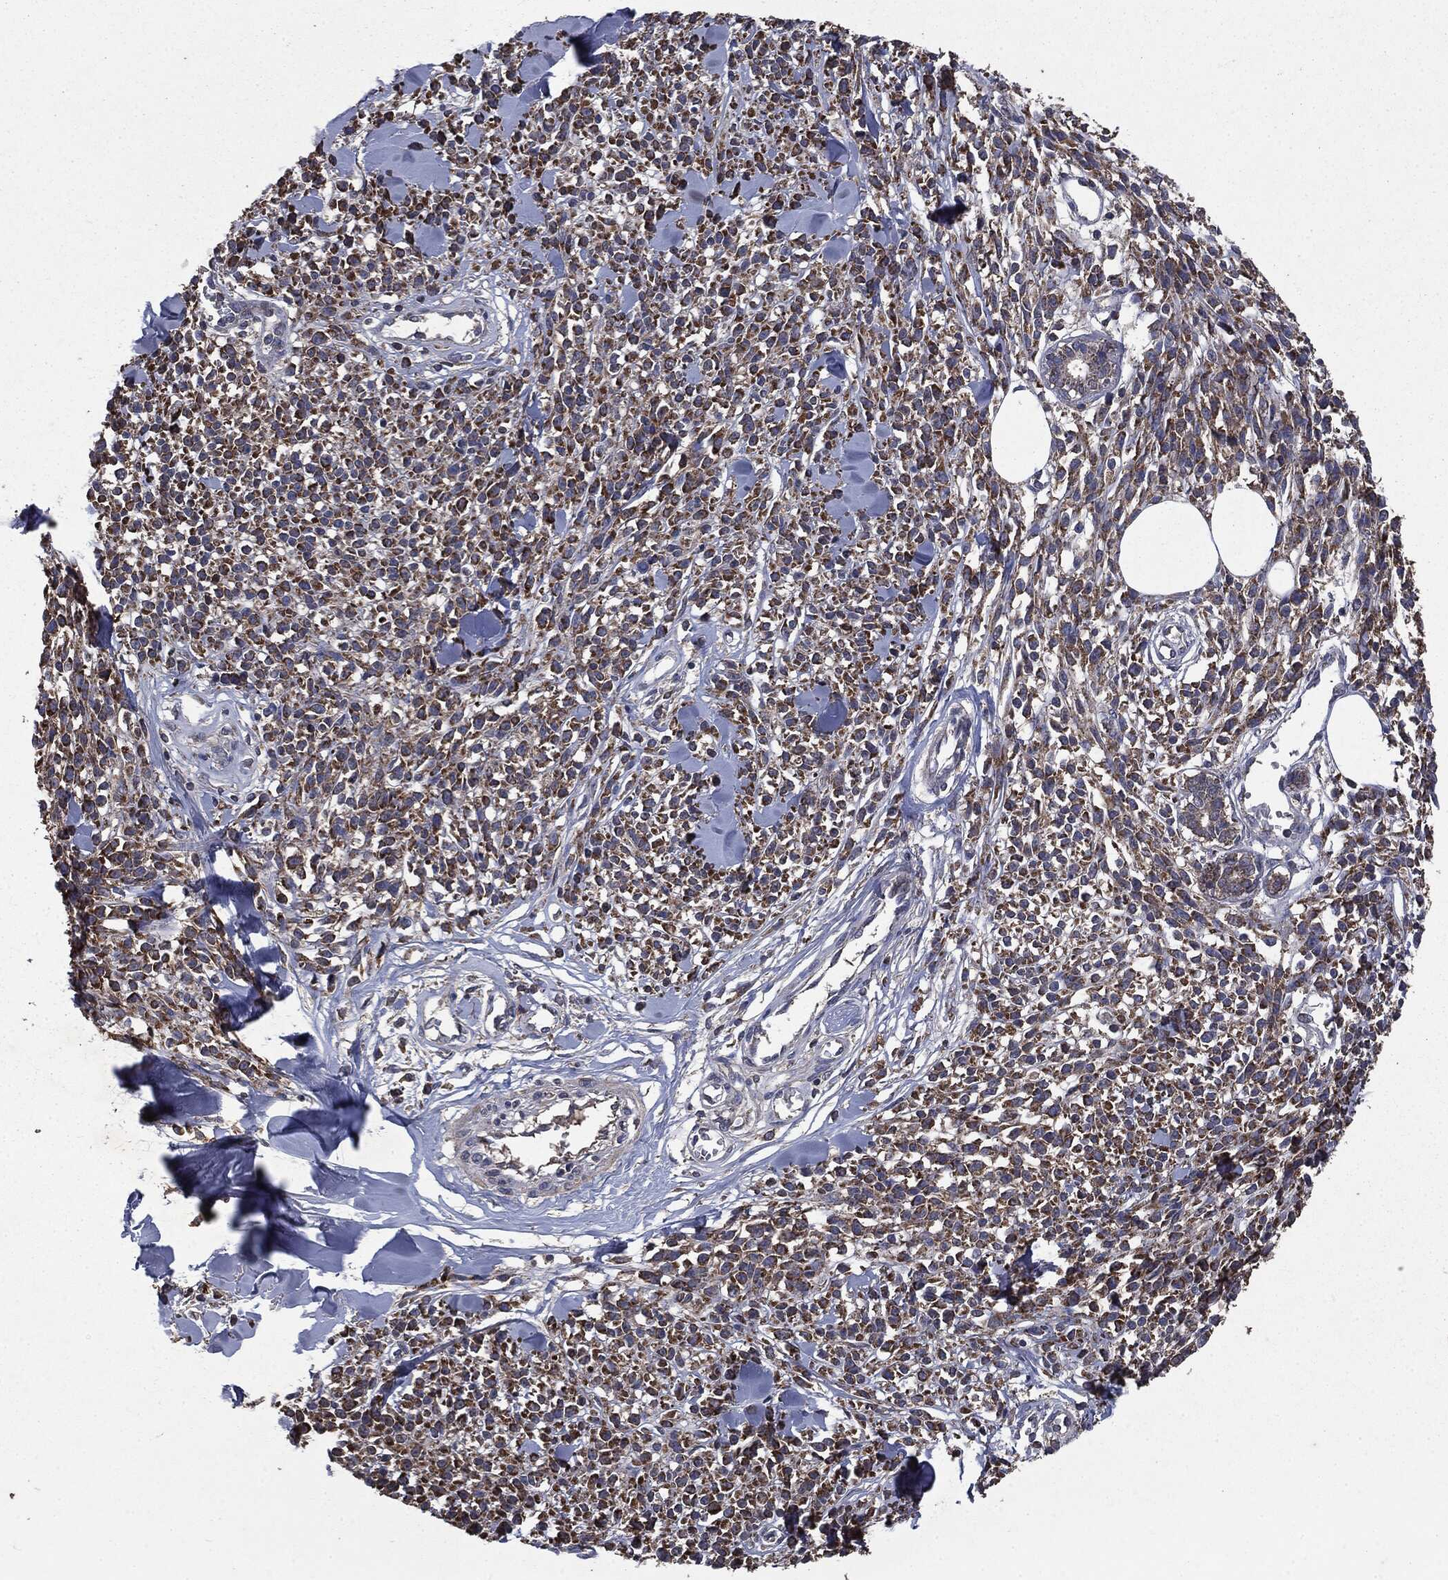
{"staining": {"intensity": "moderate", "quantity": ">75%", "location": "cytoplasmic/membranous"}, "tissue": "melanoma", "cell_type": "Tumor cells", "image_type": "cancer", "snomed": [{"axis": "morphology", "description": "Malignant melanoma, NOS"}, {"axis": "topography", "description": "Skin"}, {"axis": "topography", "description": "Skin of trunk"}], "caption": "DAB immunohistochemical staining of melanoma displays moderate cytoplasmic/membranous protein expression in approximately >75% of tumor cells.", "gene": "MAPK6", "patient": {"sex": "male", "age": 74}}